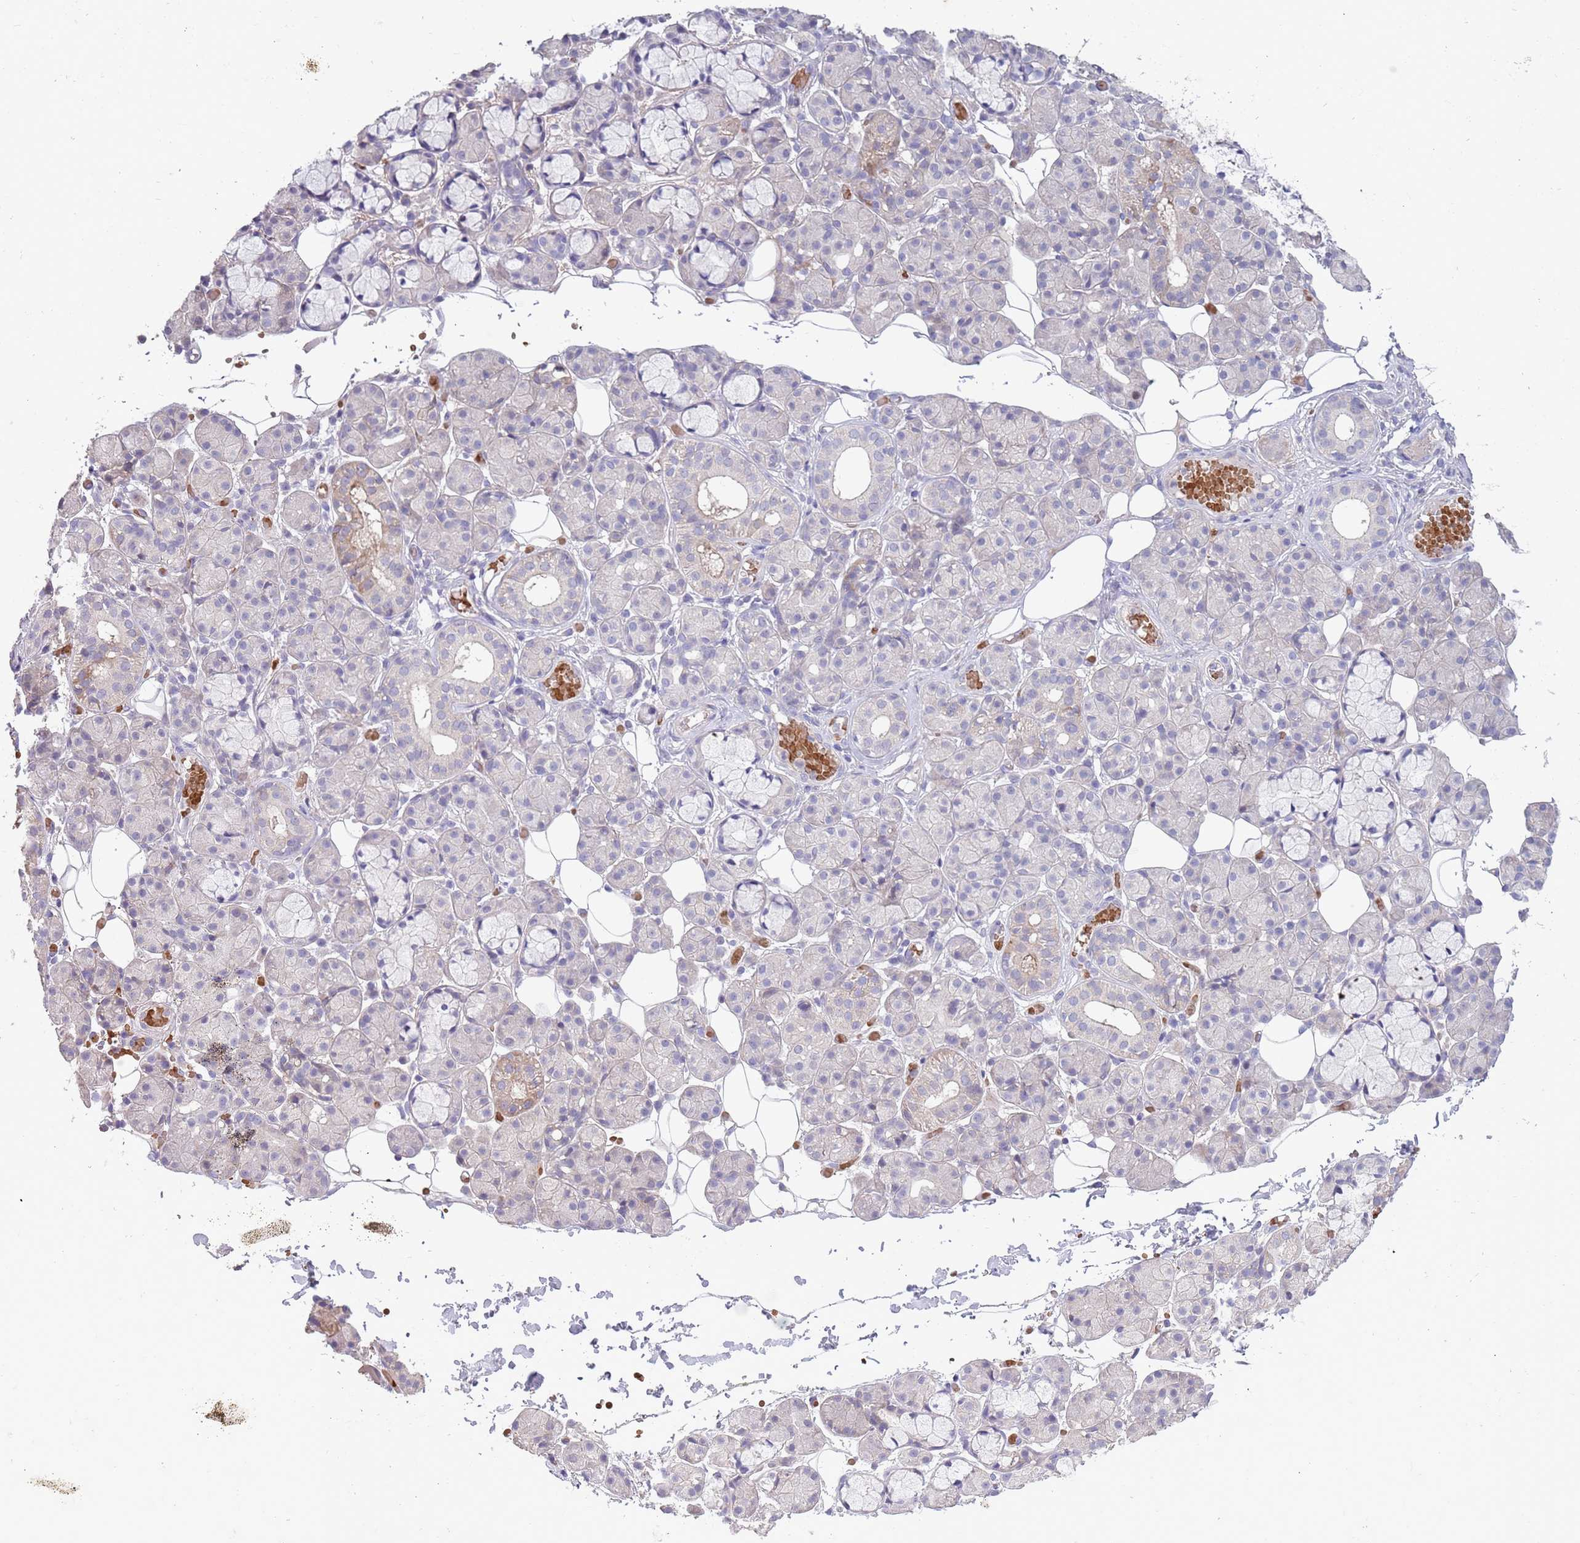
{"staining": {"intensity": "weak", "quantity": "<25%", "location": "cytoplasmic/membranous"}, "tissue": "salivary gland", "cell_type": "Glandular cells", "image_type": "normal", "snomed": [{"axis": "morphology", "description": "Normal tissue, NOS"}, {"axis": "topography", "description": "Salivary gland"}], "caption": "Immunohistochemistry histopathology image of benign salivary gland: human salivary gland stained with DAB displays no significant protein expression in glandular cells.", "gene": "ZNF14", "patient": {"sex": "male", "age": 63}}